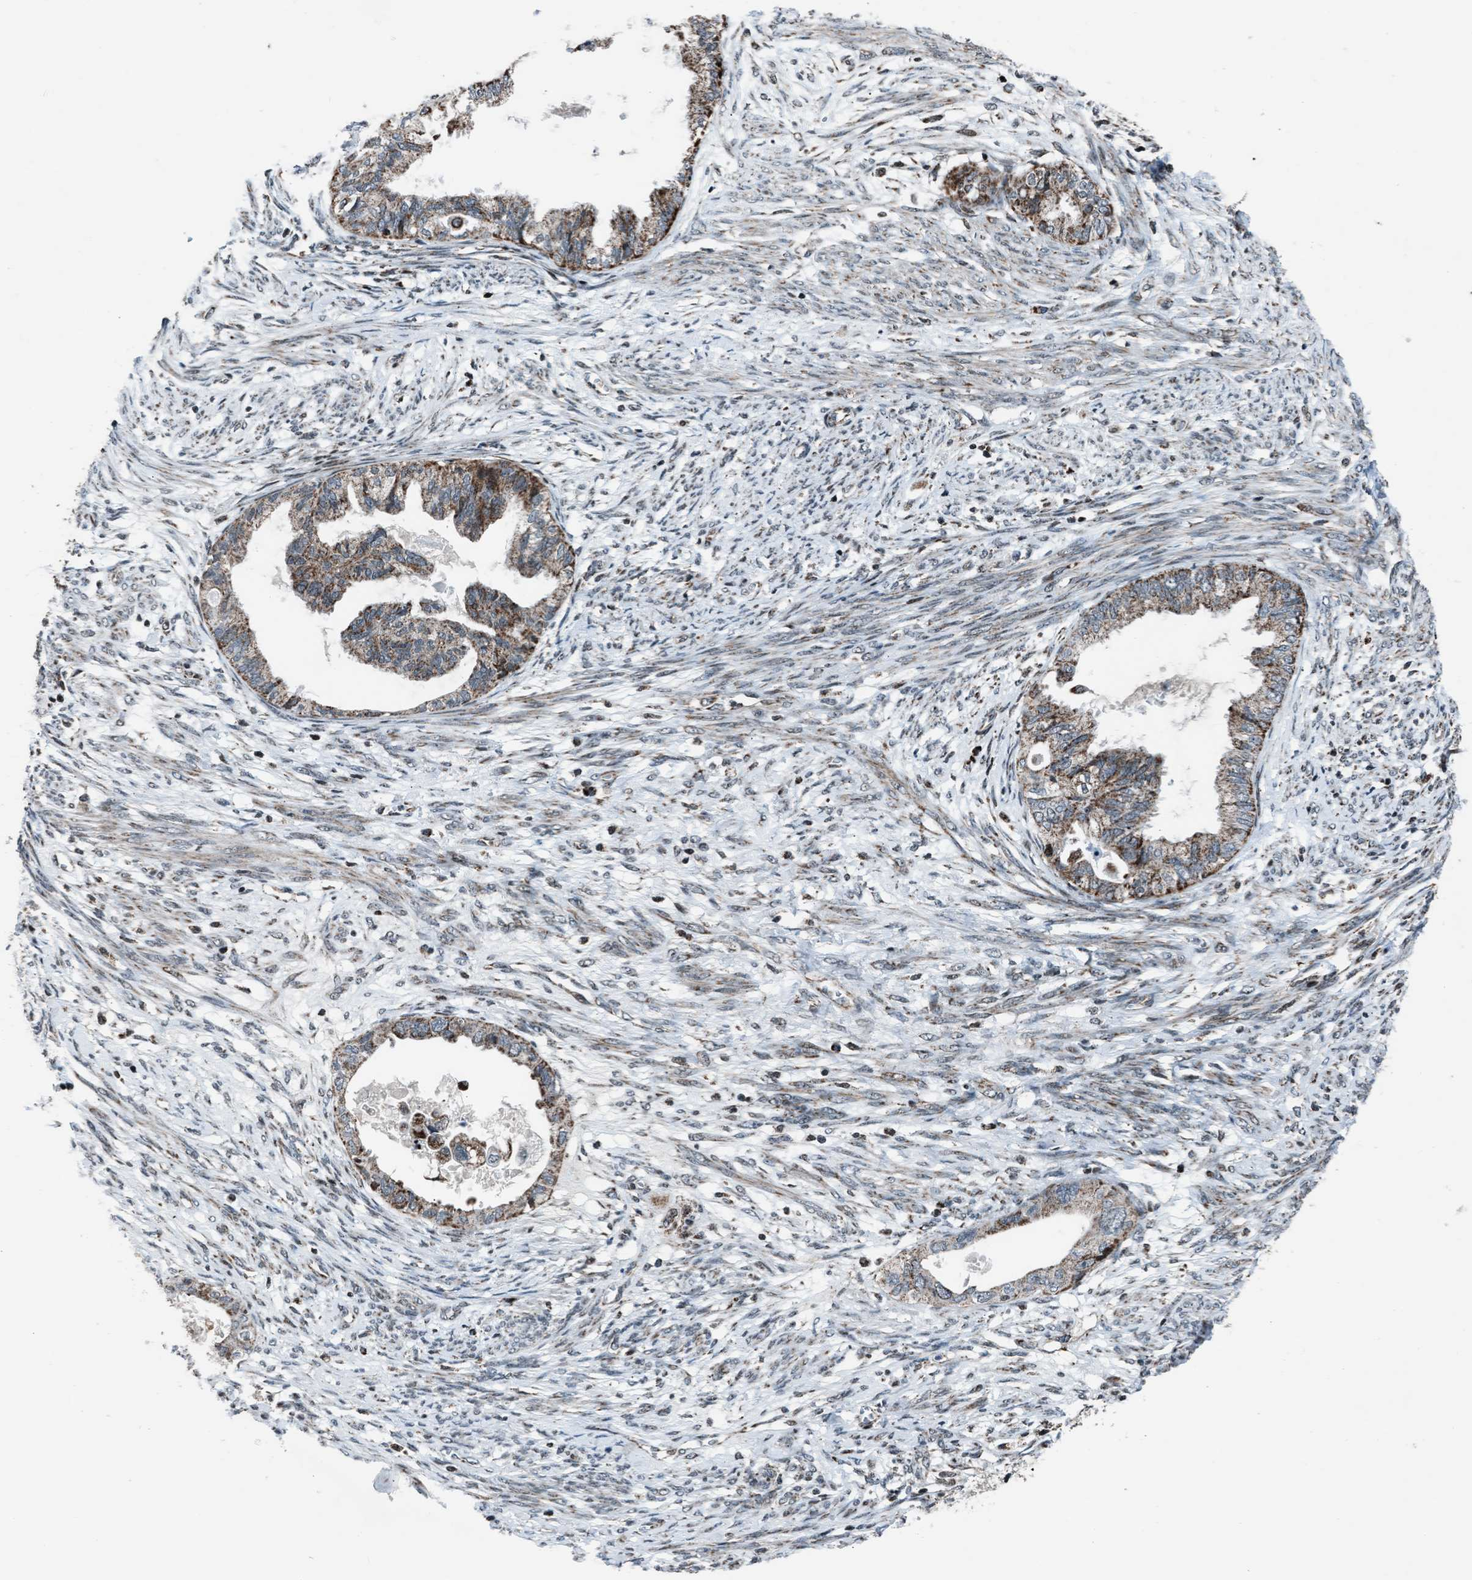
{"staining": {"intensity": "moderate", "quantity": ">75%", "location": "cytoplasmic/membranous"}, "tissue": "cervical cancer", "cell_type": "Tumor cells", "image_type": "cancer", "snomed": [{"axis": "morphology", "description": "Normal tissue, NOS"}, {"axis": "morphology", "description": "Adenocarcinoma, NOS"}, {"axis": "topography", "description": "Cervix"}, {"axis": "topography", "description": "Endometrium"}], "caption": "Immunohistochemical staining of human adenocarcinoma (cervical) displays medium levels of moderate cytoplasmic/membranous protein positivity in about >75% of tumor cells.", "gene": "MORC3", "patient": {"sex": "female", "age": 86}}